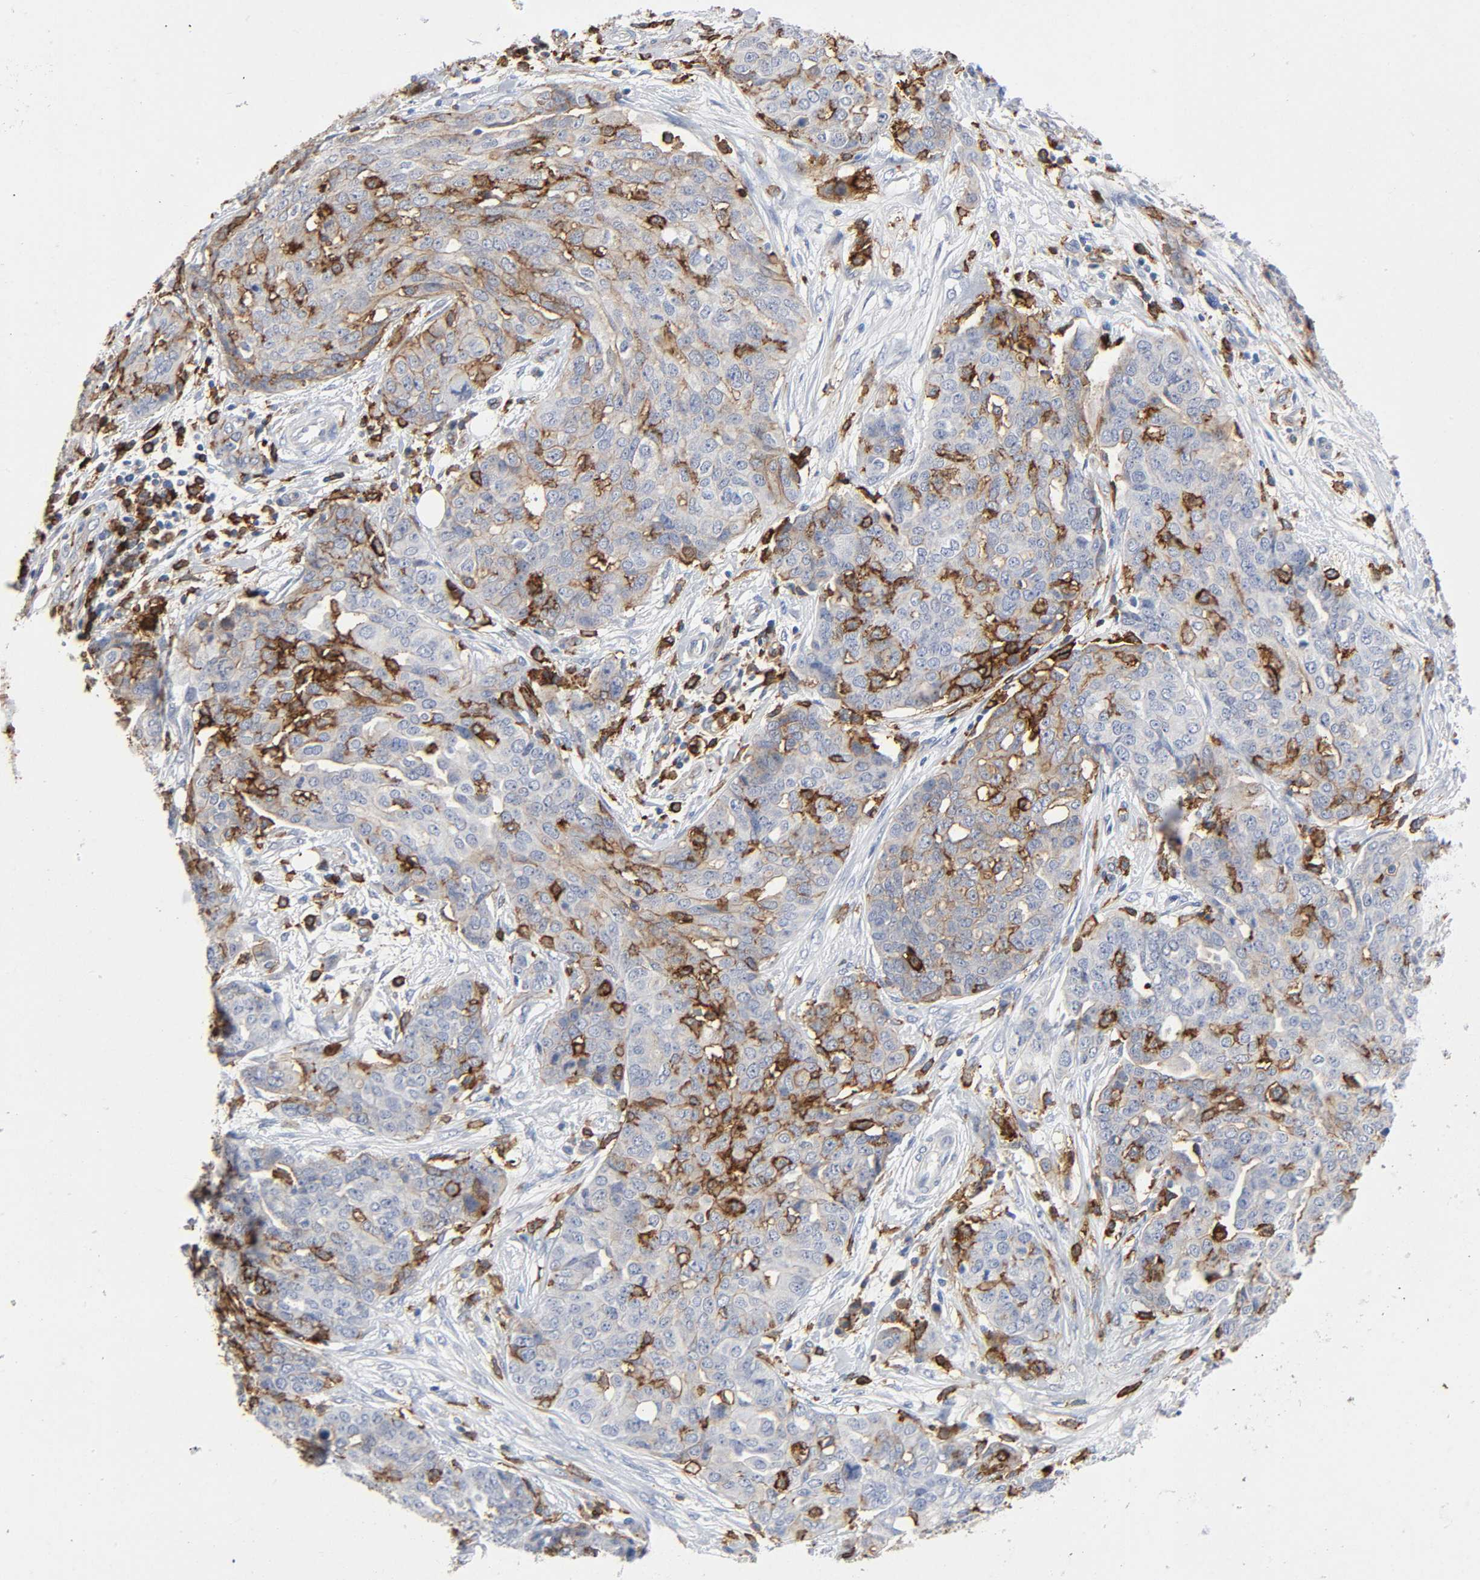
{"staining": {"intensity": "negative", "quantity": "none", "location": "none"}, "tissue": "ovarian cancer", "cell_type": "Tumor cells", "image_type": "cancer", "snomed": [{"axis": "morphology", "description": "Cystadenocarcinoma, serous, NOS"}, {"axis": "topography", "description": "Soft tissue"}, {"axis": "topography", "description": "Ovary"}], "caption": "Tumor cells are negative for brown protein staining in serous cystadenocarcinoma (ovarian).", "gene": "LYN", "patient": {"sex": "female", "age": 57}}